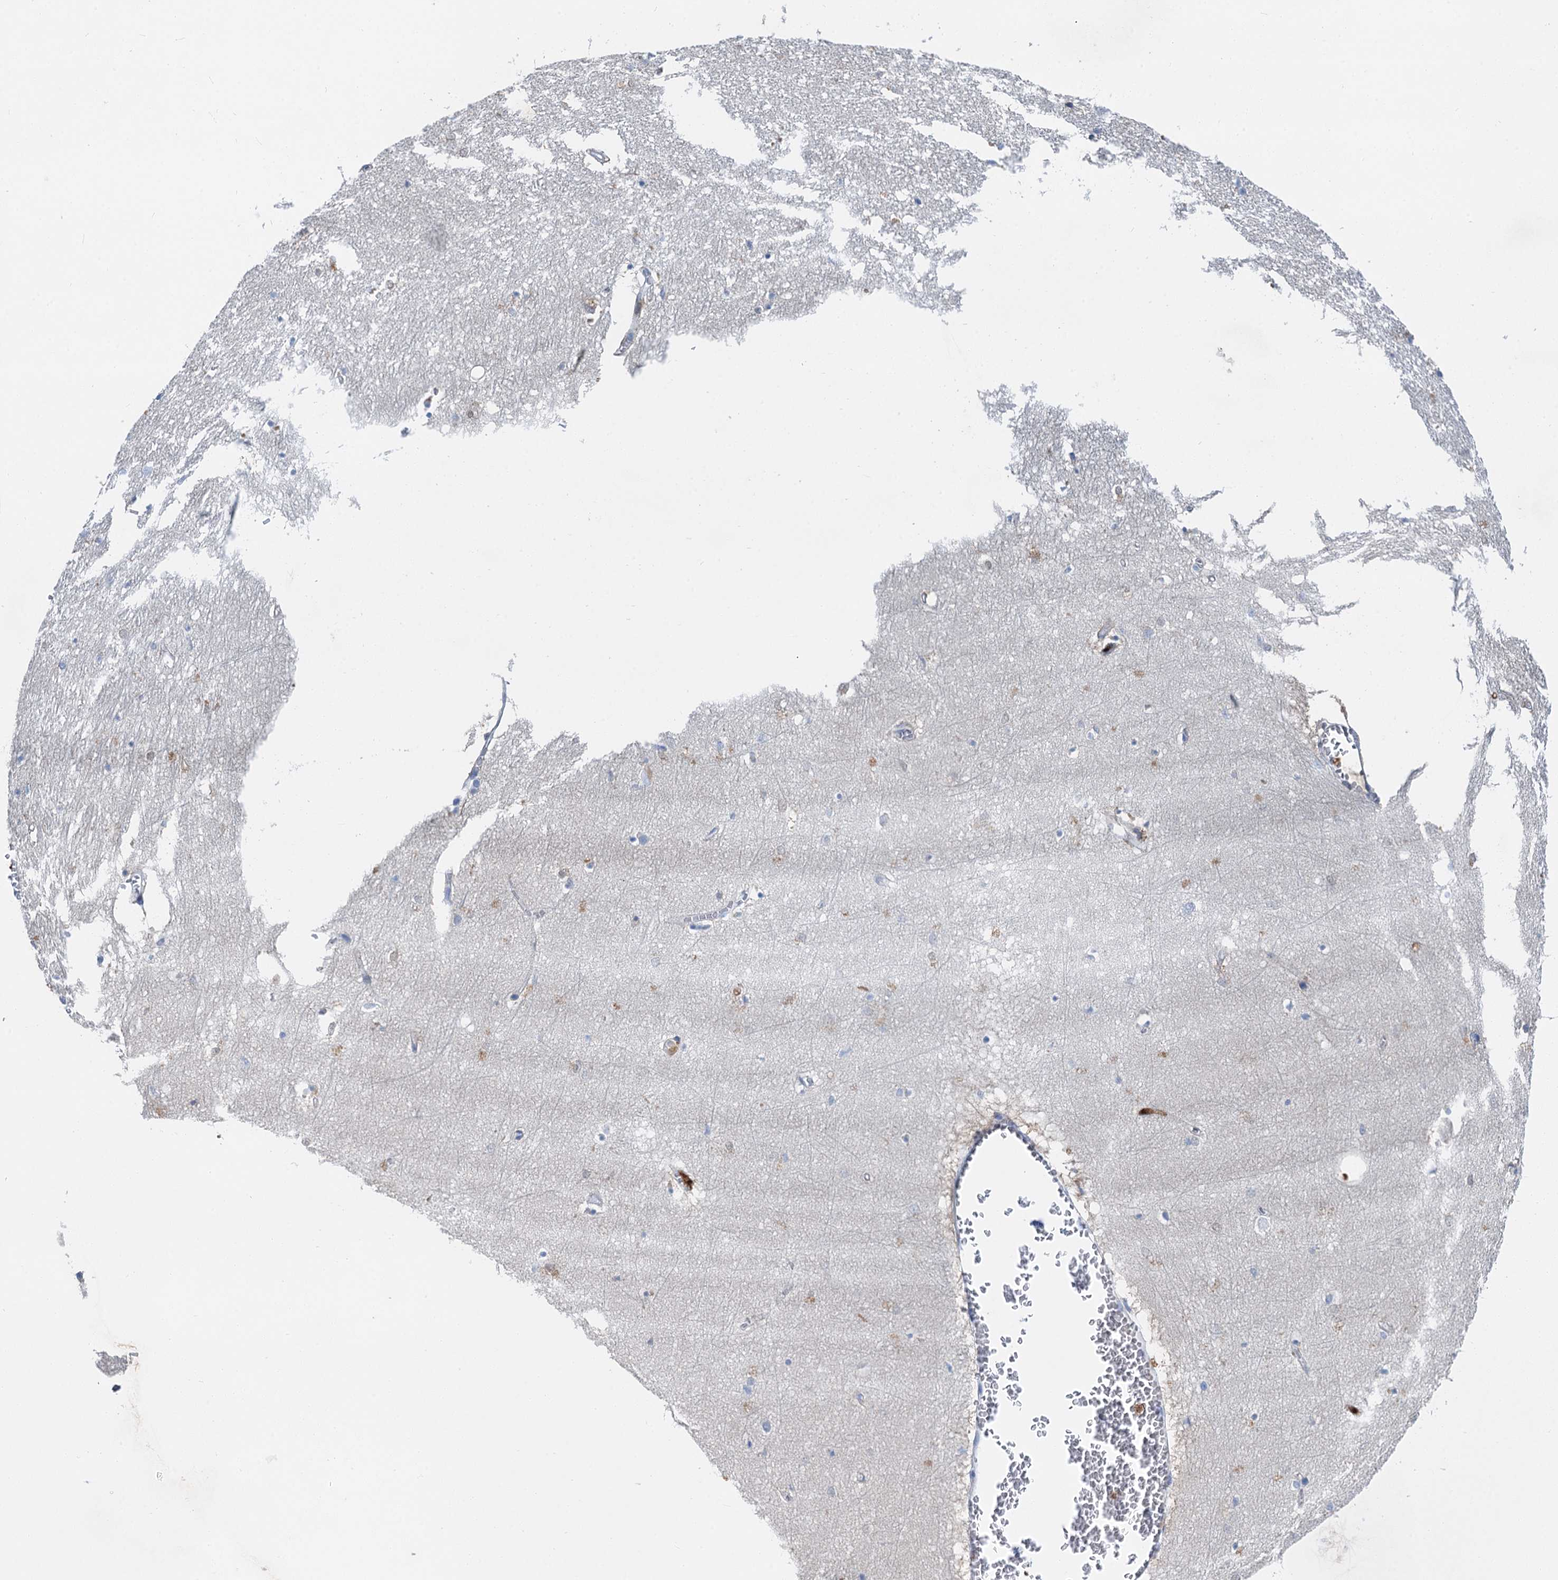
{"staining": {"intensity": "negative", "quantity": "none", "location": "none"}, "tissue": "hippocampus", "cell_type": "Glial cells", "image_type": "normal", "snomed": [{"axis": "morphology", "description": "Normal tissue, NOS"}, {"axis": "topography", "description": "Hippocampus"}], "caption": "DAB immunohistochemical staining of unremarkable hippocampus shows no significant positivity in glial cells. Brightfield microscopy of immunohistochemistry stained with DAB (brown) and hematoxylin (blue), captured at high magnification.", "gene": "OTOA", "patient": {"sex": "female", "age": 64}}